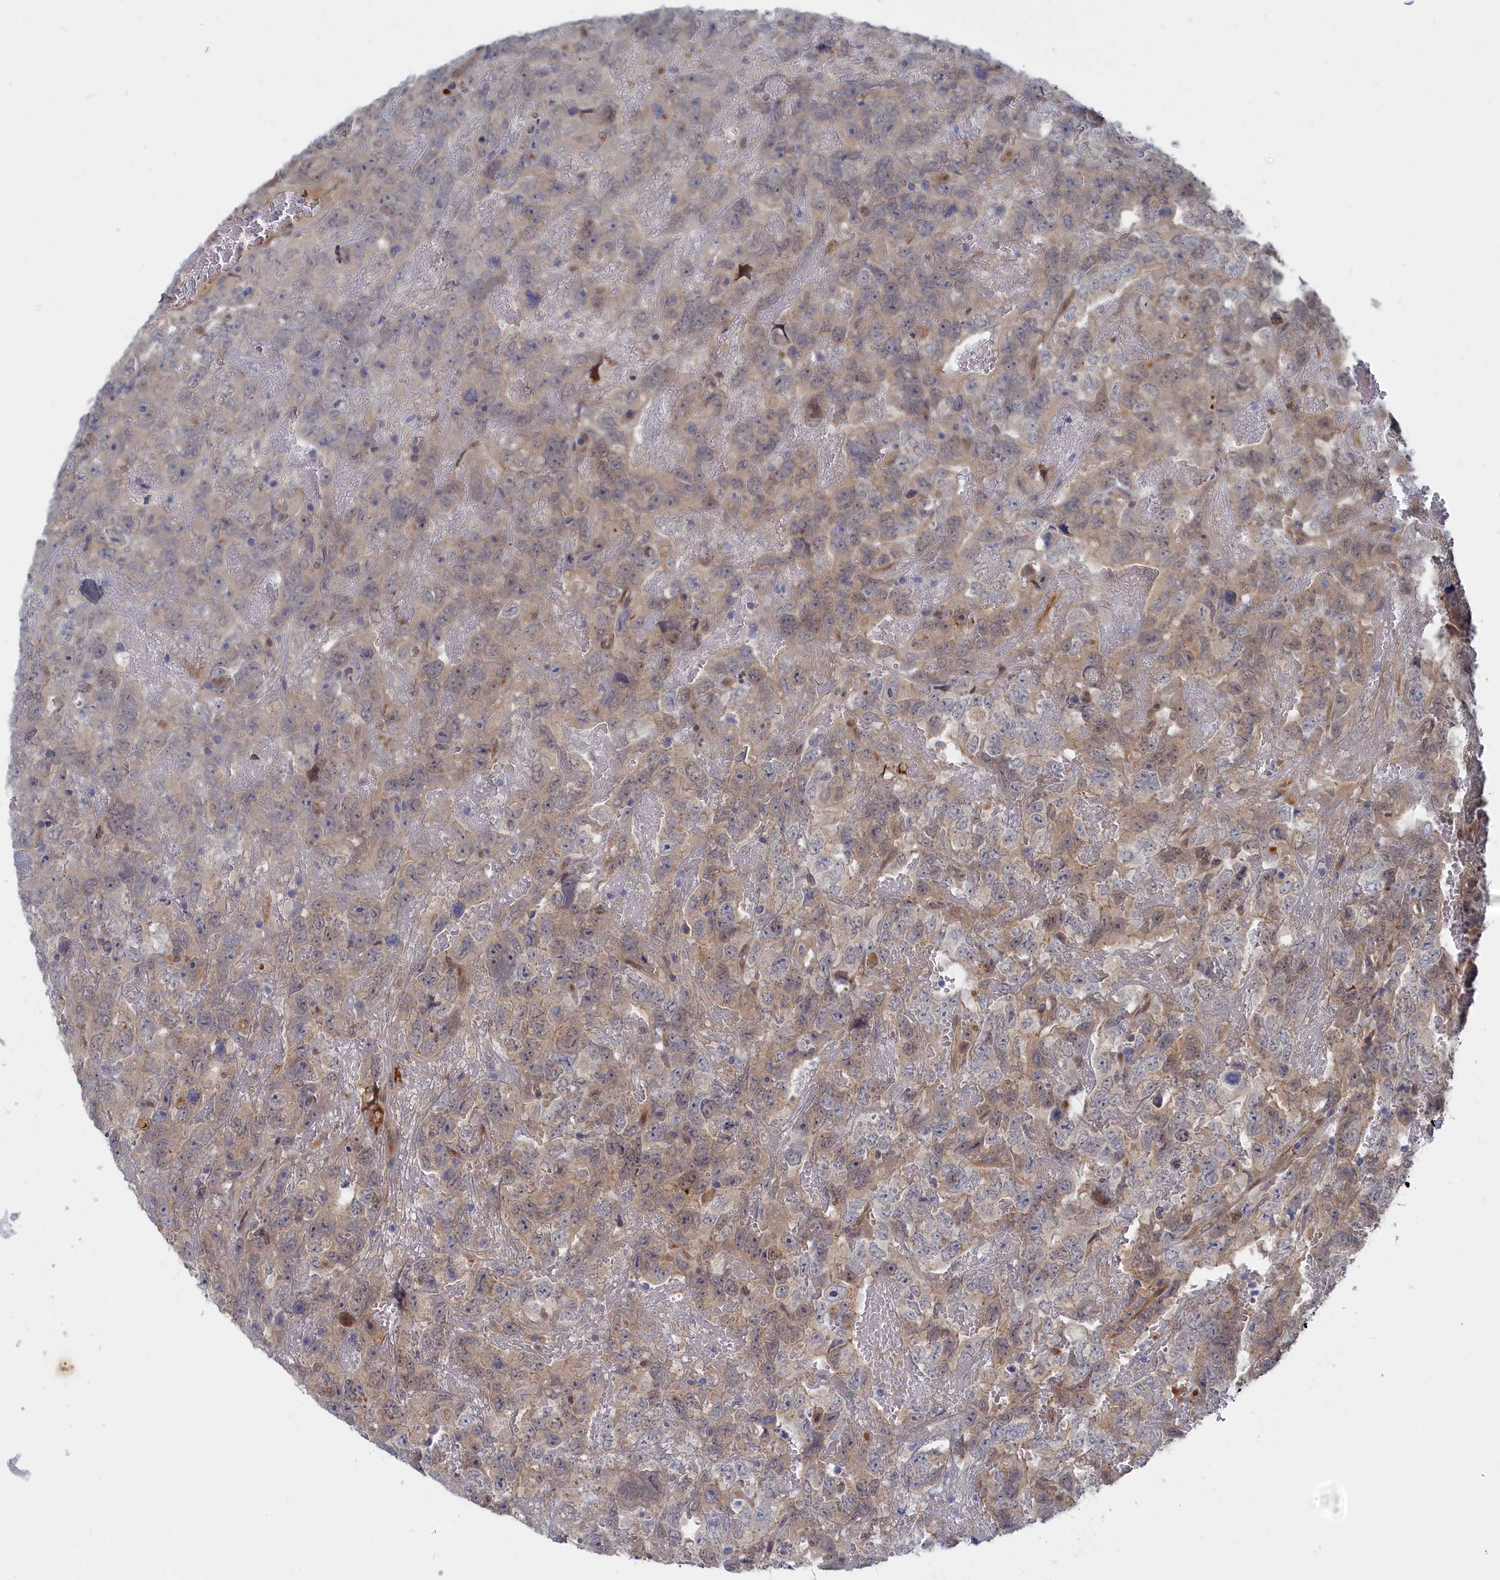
{"staining": {"intensity": "weak", "quantity": "<25%", "location": "cytoplasmic/membranous"}, "tissue": "testis cancer", "cell_type": "Tumor cells", "image_type": "cancer", "snomed": [{"axis": "morphology", "description": "Carcinoma, Embryonal, NOS"}, {"axis": "topography", "description": "Testis"}], "caption": "Human testis embryonal carcinoma stained for a protein using IHC demonstrates no expression in tumor cells.", "gene": "IRGQ", "patient": {"sex": "male", "age": 45}}